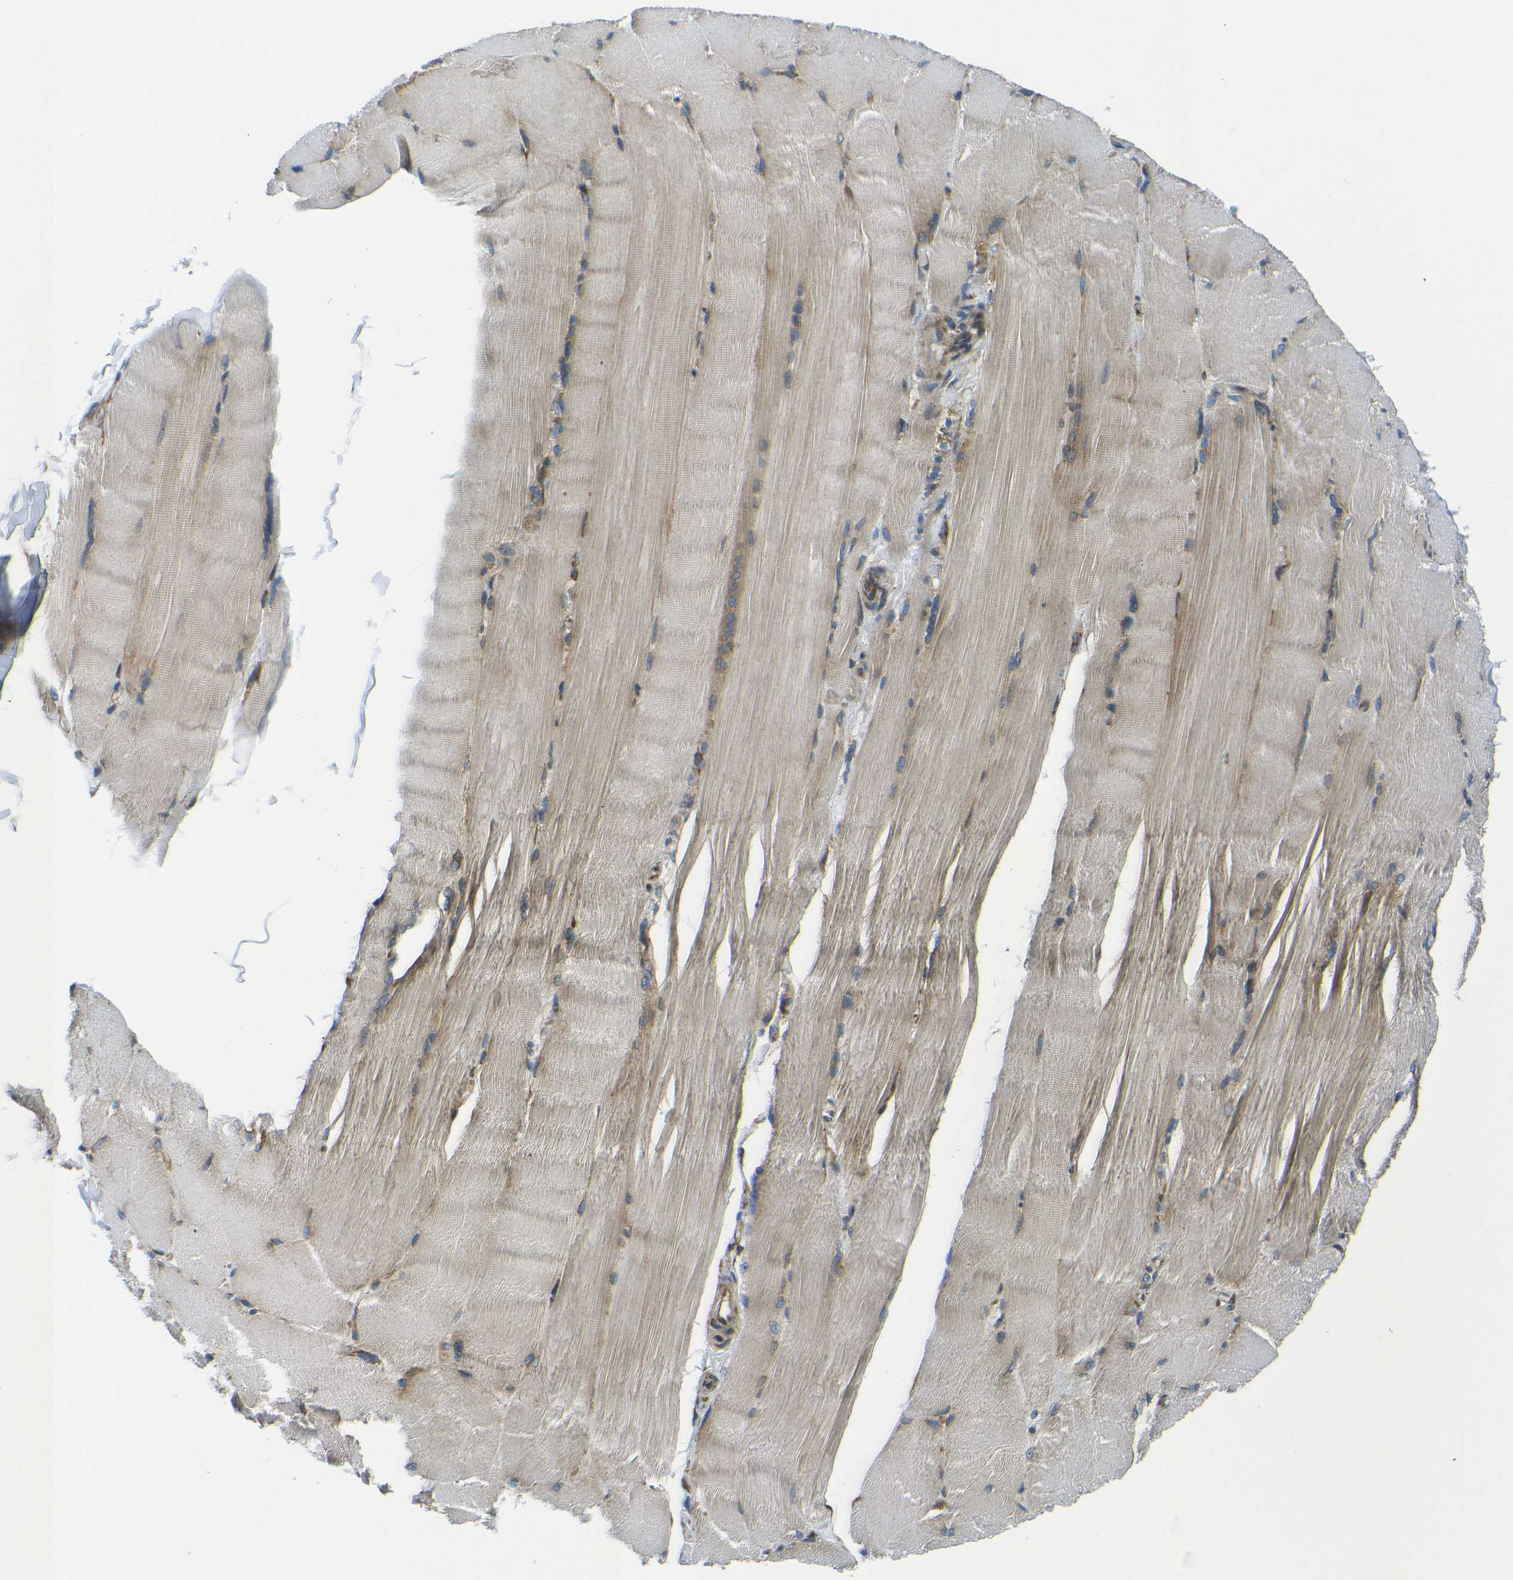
{"staining": {"intensity": "weak", "quantity": "25%-75%", "location": "cytoplasmic/membranous"}, "tissue": "skeletal muscle", "cell_type": "Myocytes", "image_type": "normal", "snomed": [{"axis": "morphology", "description": "Normal tissue, NOS"}, {"axis": "topography", "description": "Skin"}, {"axis": "topography", "description": "Skeletal muscle"}], "caption": "Immunohistochemistry of unremarkable skeletal muscle reveals low levels of weak cytoplasmic/membranous positivity in about 25%-75% of myocytes.", "gene": "RPSA", "patient": {"sex": "male", "age": 83}}